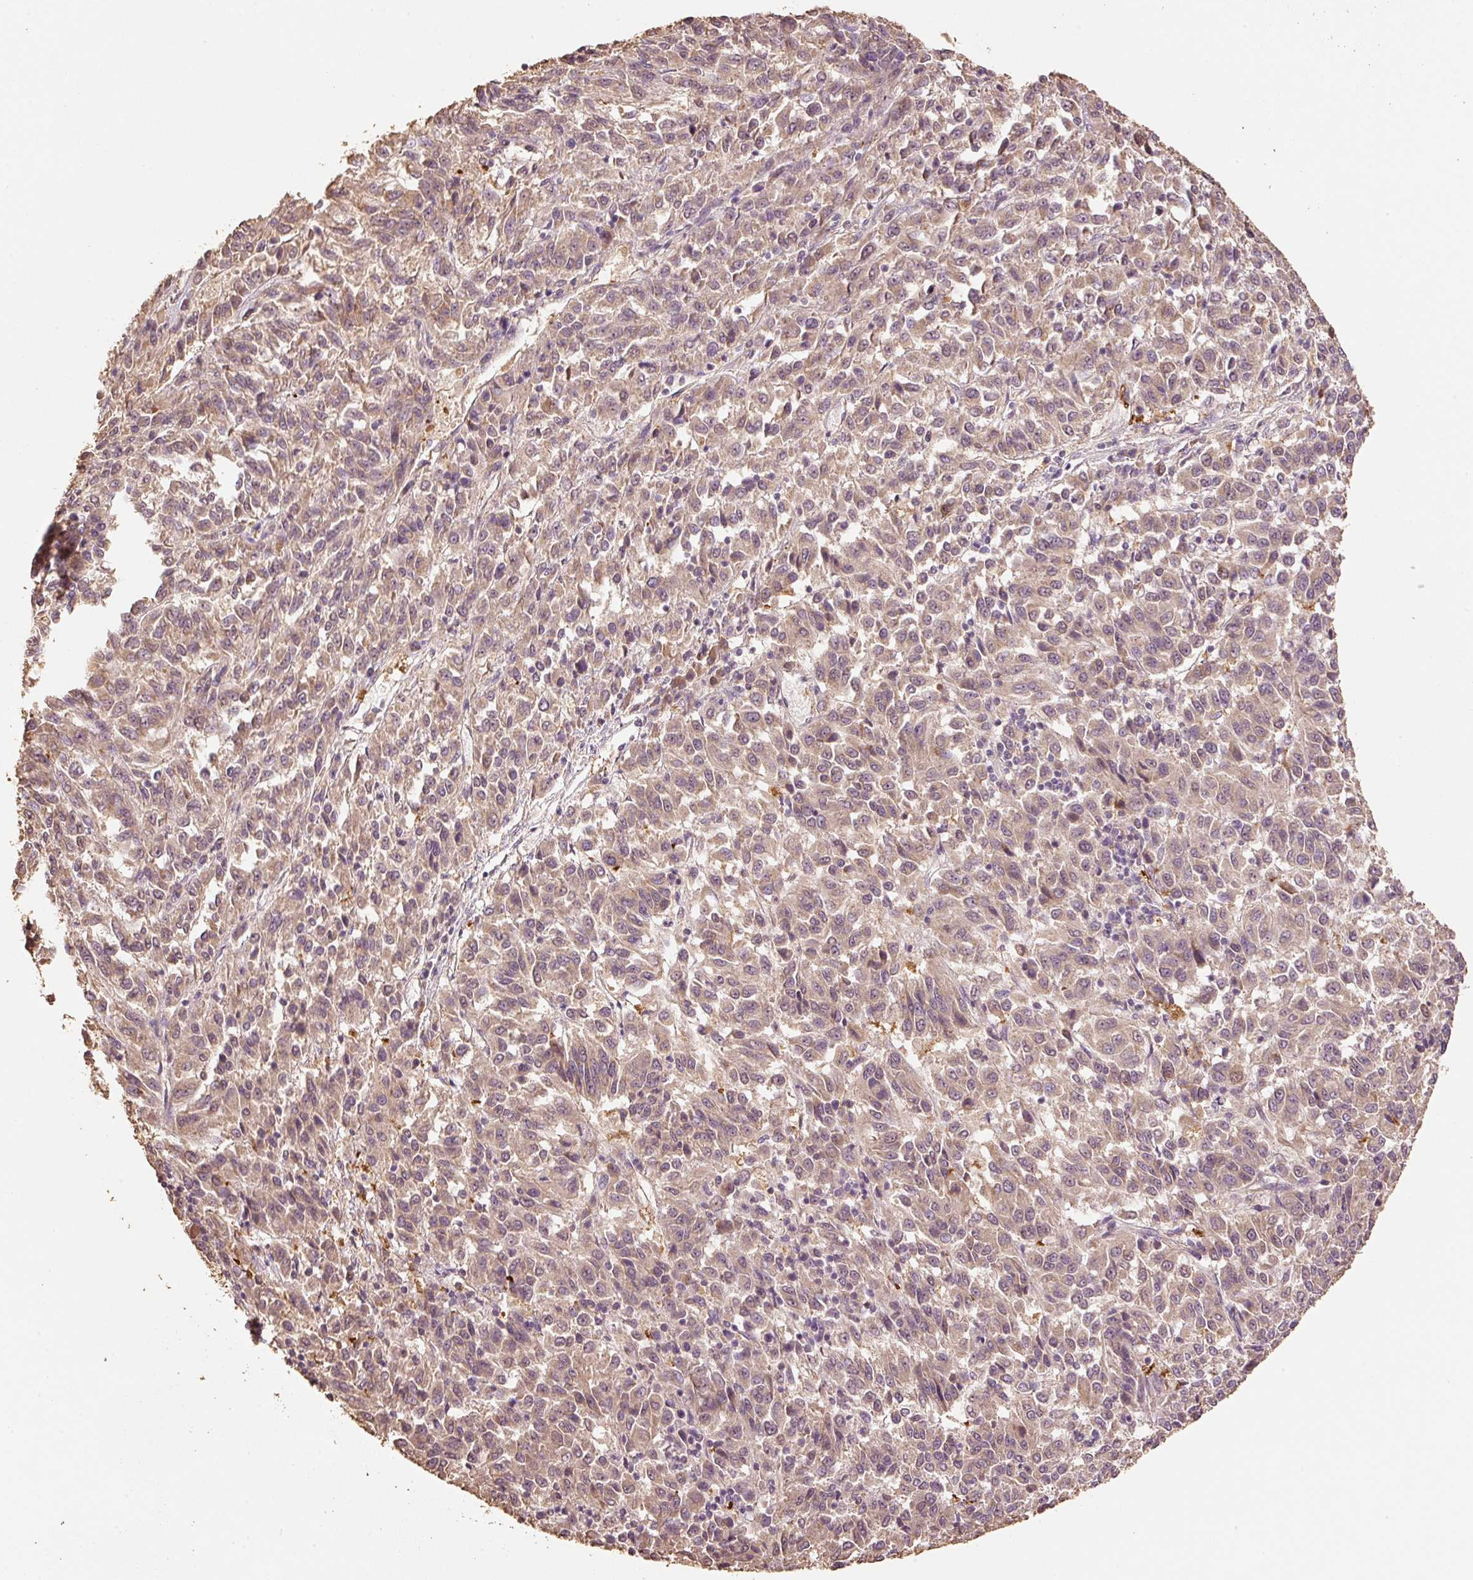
{"staining": {"intensity": "weak", "quantity": ">75%", "location": "cytoplasmic/membranous,nuclear"}, "tissue": "melanoma", "cell_type": "Tumor cells", "image_type": "cancer", "snomed": [{"axis": "morphology", "description": "Malignant melanoma, Metastatic site"}, {"axis": "topography", "description": "Lung"}], "caption": "Immunohistochemical staining of malignant melanoma (metastatic site) displays low levels of weak cytoplasmic/membranous and nuclear staining in about >75% of tumor cells.", "gene": "HERC2", "patient": {"sex": "male", "age": 64}}